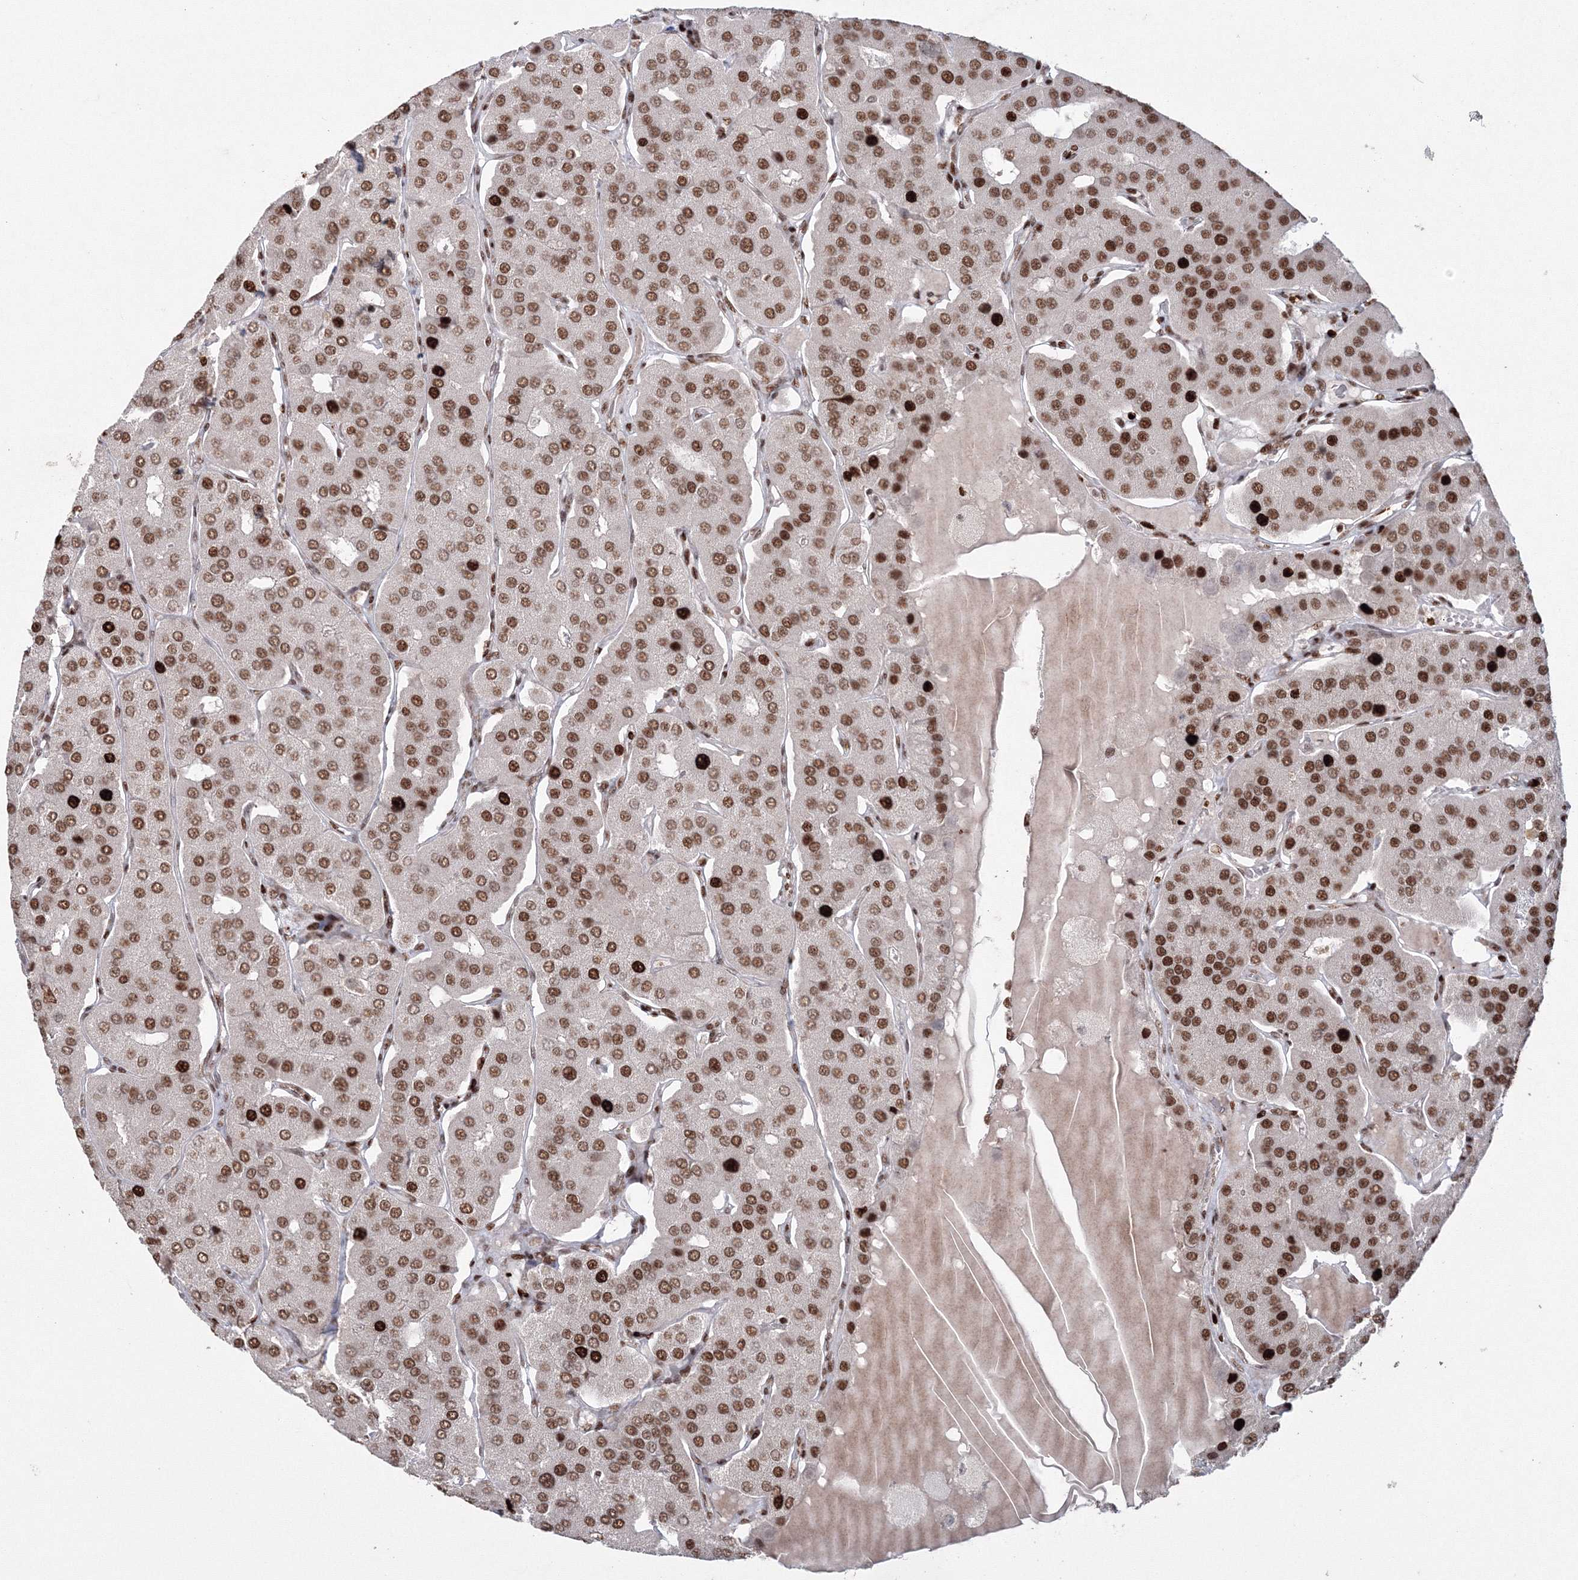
{"staining": {"intensity": "moderate", "quantity": ">75%", "location": "nuclear"}, "tissue": "parathyroid gland", "cell_type": "Glandular cells", "image_type": "normal", "snomed": [{"axis": "morphology", "description": "Normal tissue, NOS"}, {"axis": "morphology", "description": "Adenoma, NOS"}, {"axis": "topography", "description": "Parathyroid gland"}], "caption": "Protein analysis of benign parathyroid gland reveals moderate nuclear positivity in approximately >75% of glandular cells. (DAB (3,3'-diaminobenzidine) IHC with brightfield microscopy, high magnification).", "gene": "LIG1", "patient": {"sex": "female", "age": 86}}